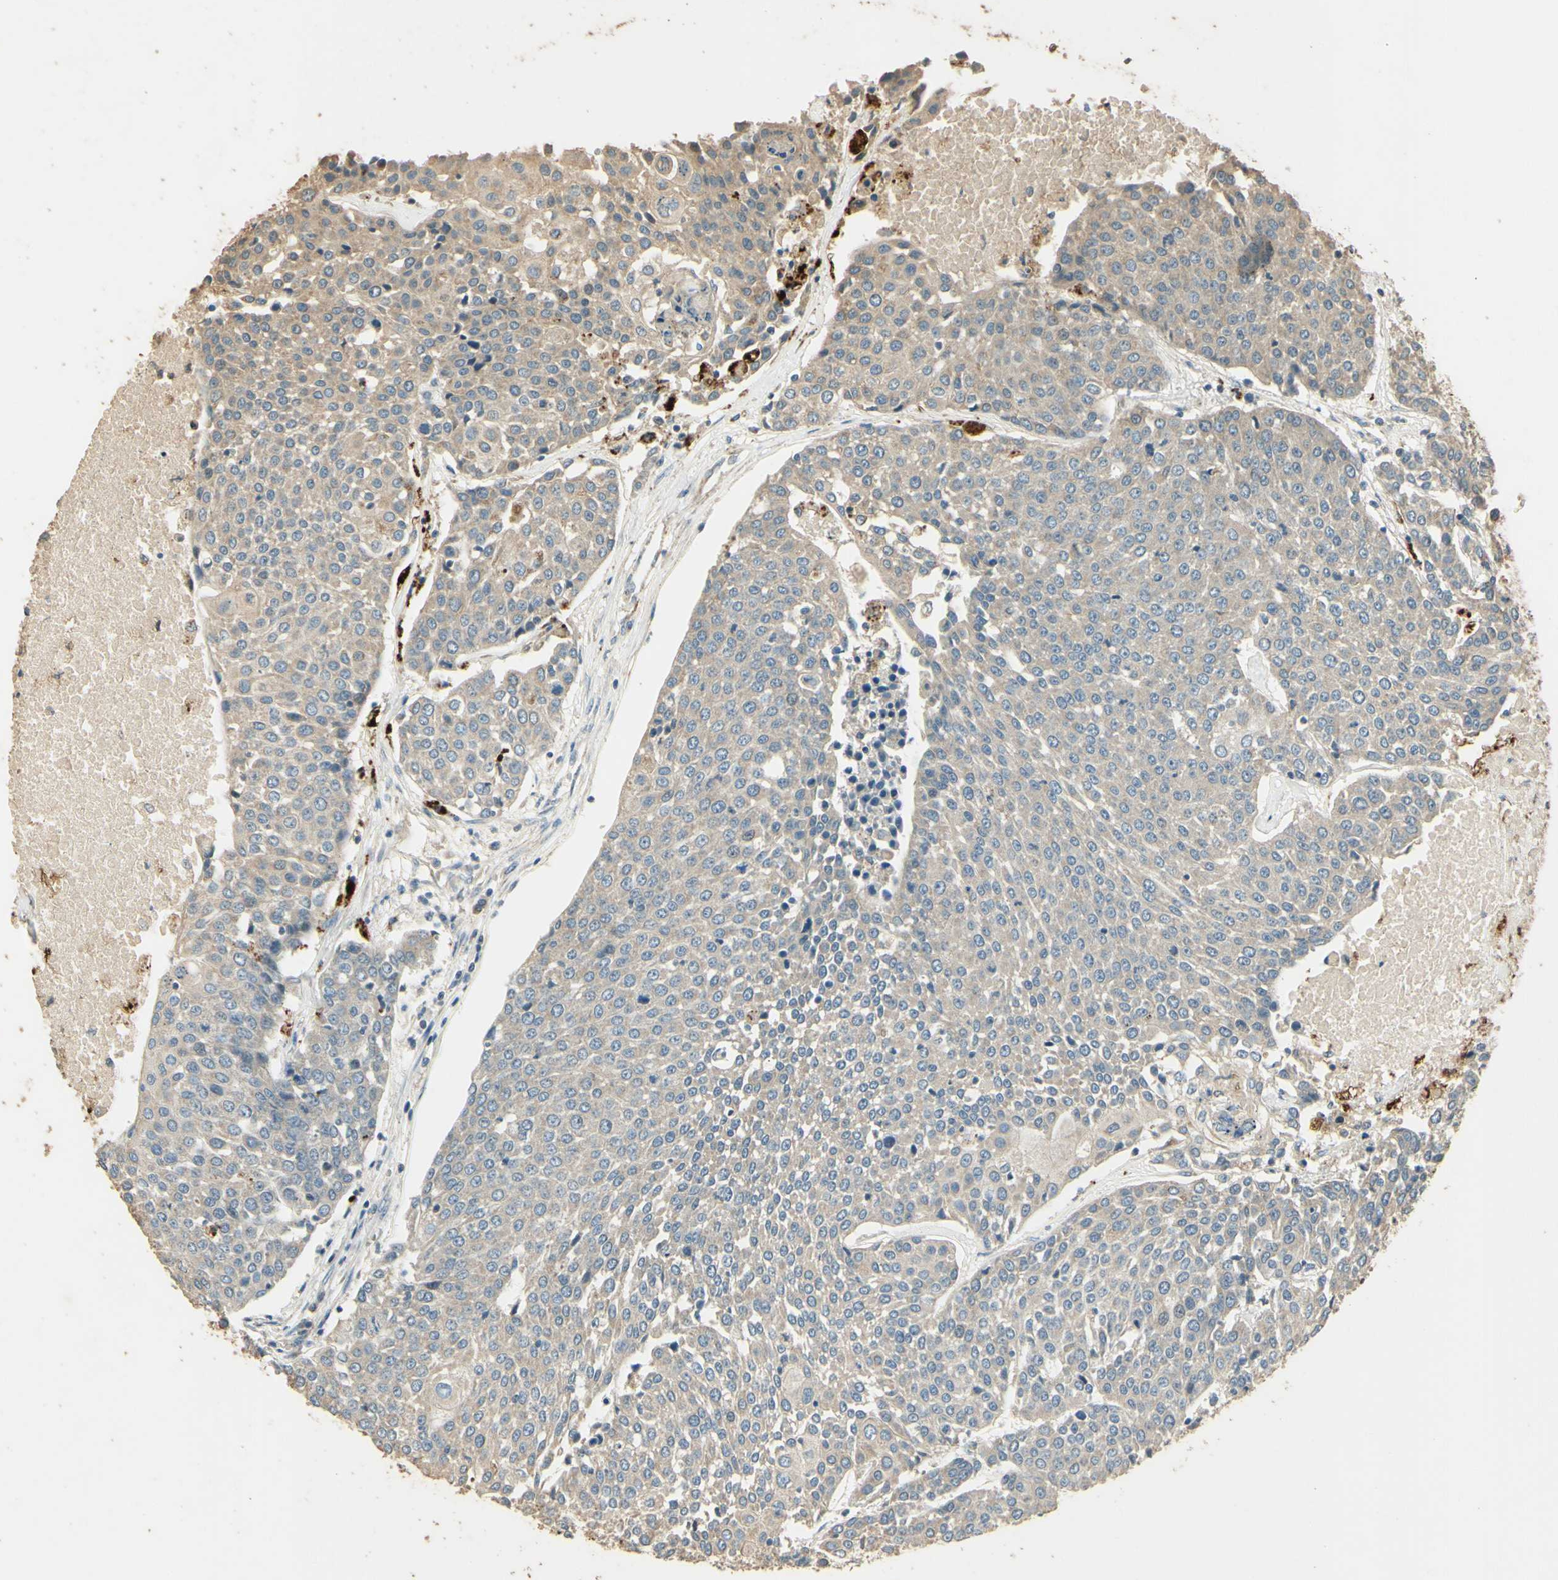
{"staining": {"intensity": "negative", "quantity": "none", "location": "none"}, "tissue": "urothelial cancer", "cell_type": "Tumor cells", "image_type": "cancer", "snomed": [{"axis": "morphology", "description": "Urothelial carcinoma, High grade"}, {"axis": "topography", "description": "Urinary bladder"}], "caption": "Protein analysis of urothelial cancer exhibits no significant positivity in tumor cells.", "gene": "ARHGEF17", "patient": {"sex": "female", "age": 85}}